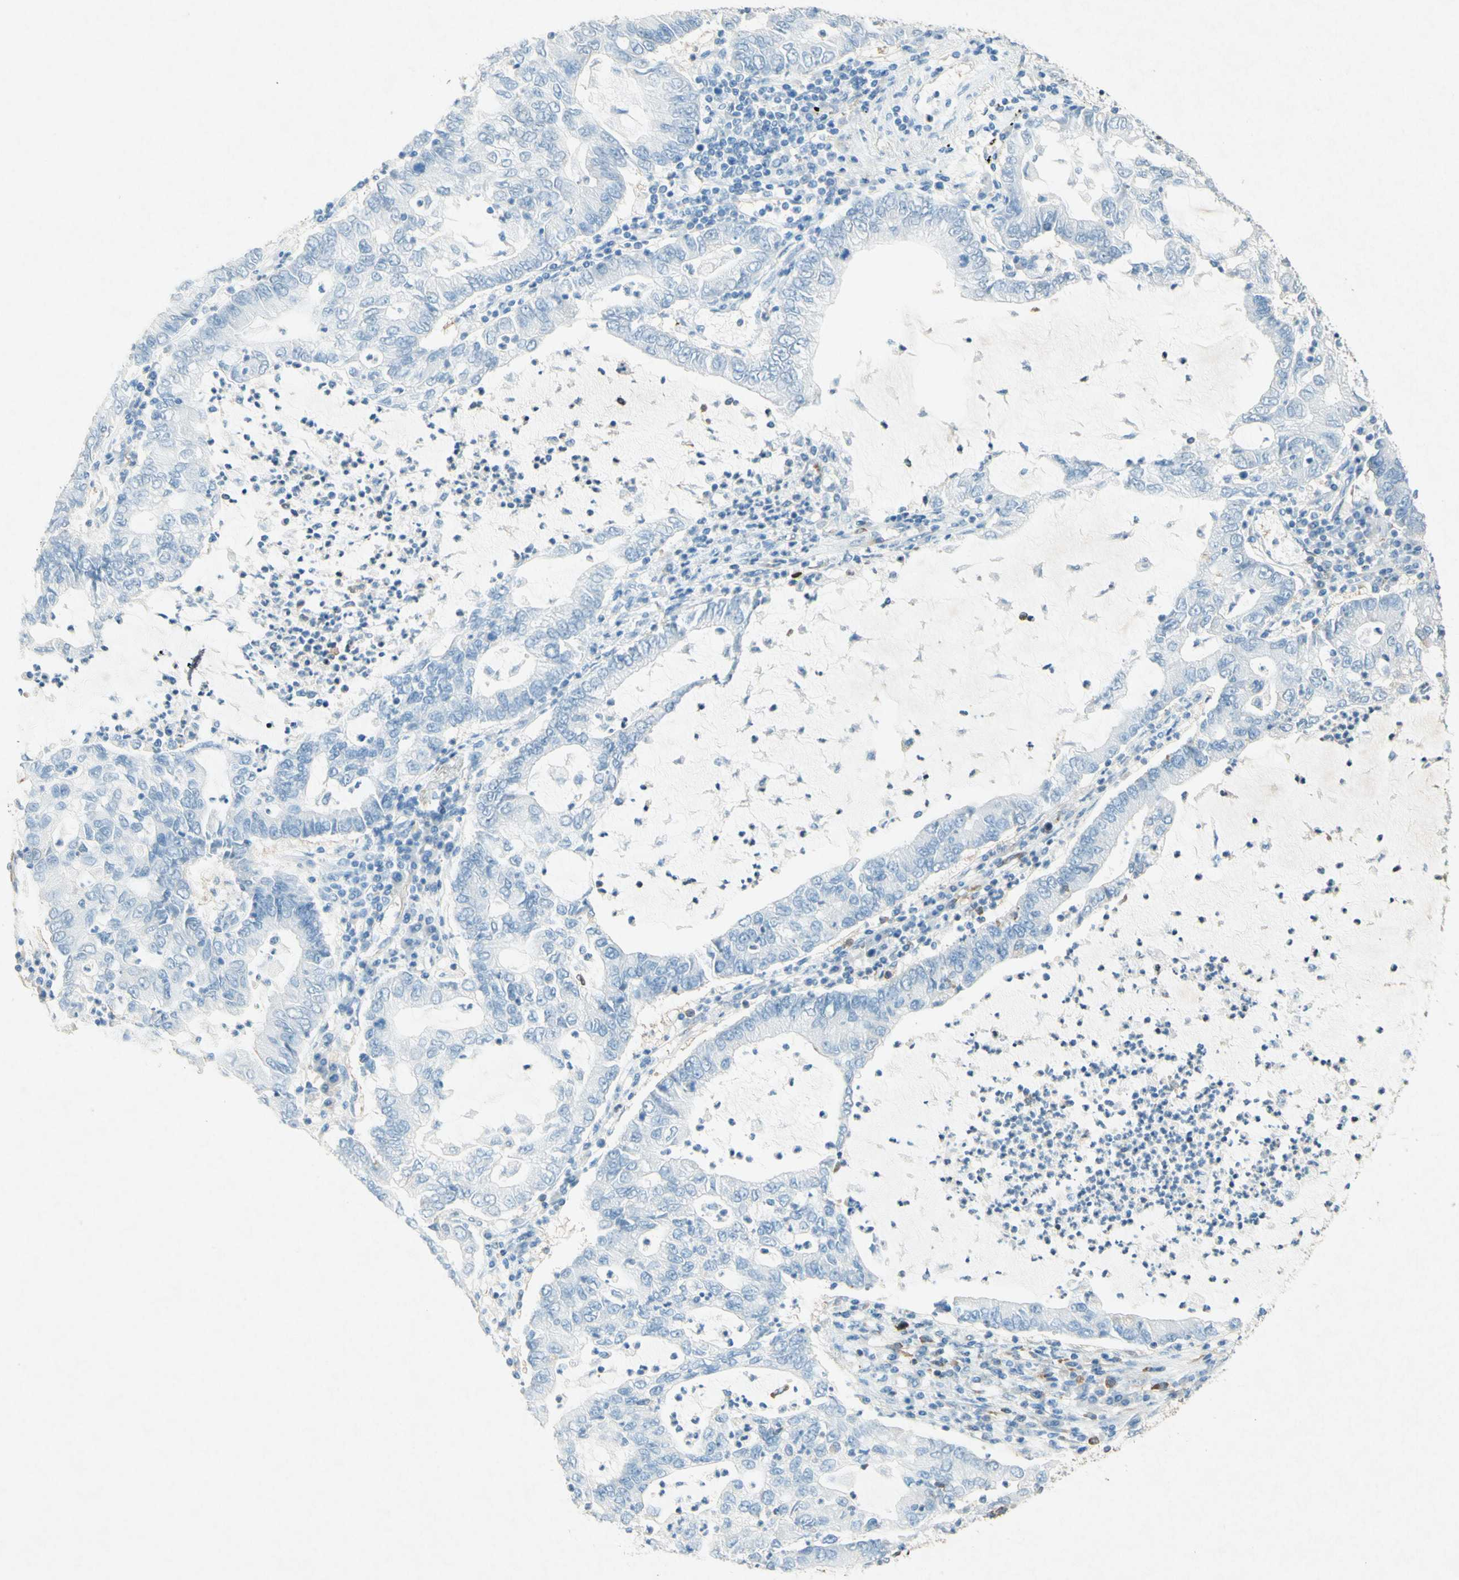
{"staining": {"intensity": "moderate", "quantity": "<25%", "location": "cytoplasmic/membranous"}, "tissue": "lung cancer", "cell_type": "Tumor cells", "image_type": "cancer", "snomed": [{"axis": "morphology", "description": "Adenocarcinoma, NOS"}, {"axis": "topography", "description": "Lung"}], "caption": "IHC image of adenocarcinoma (lung) stained for a protein (brown), which shows low levels of moderate cytoplasmic/membranous positivity in approximately <25% of tumor cells.", "gene": "PABPC1", "patient": {"sex": "female", "age": 51}}